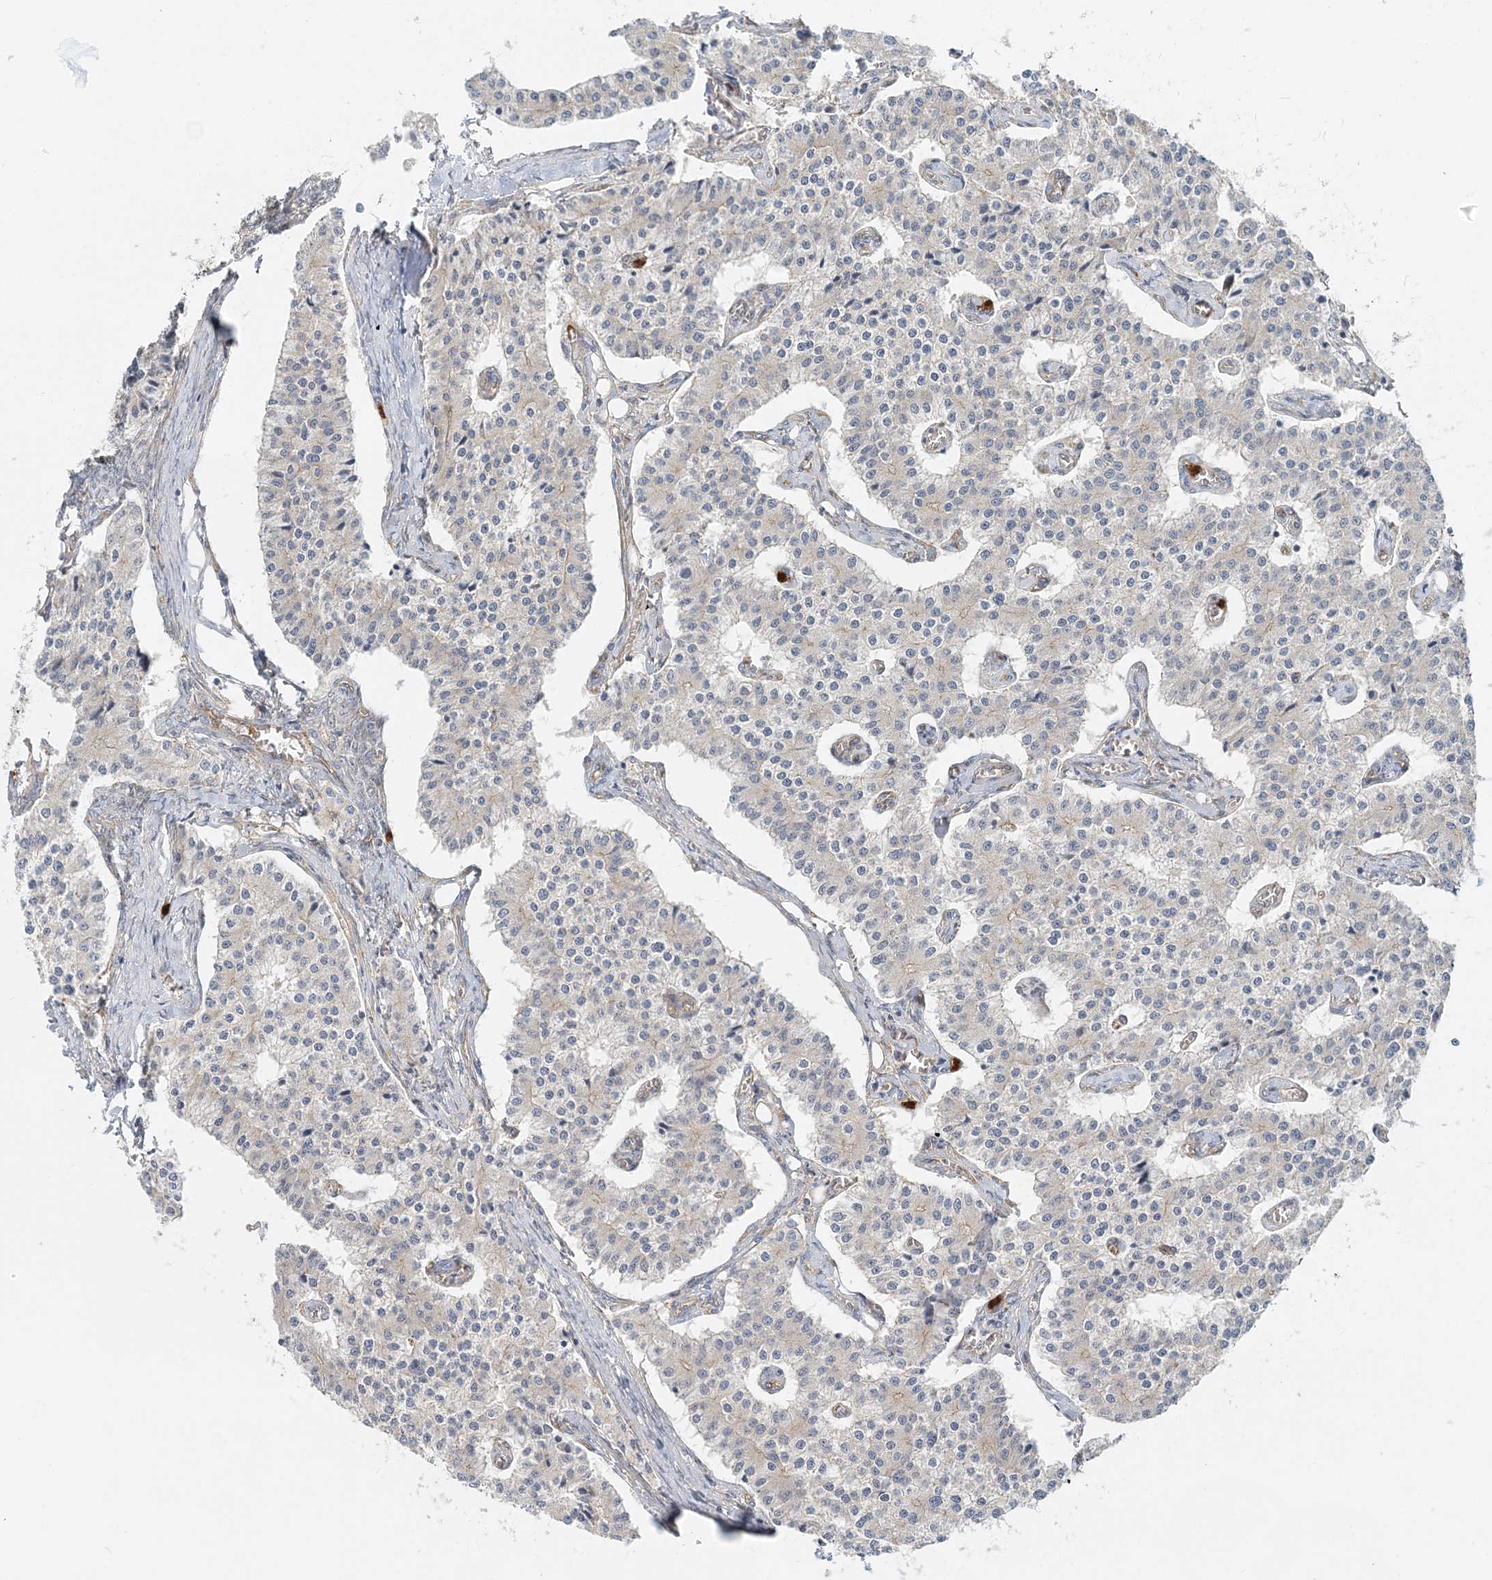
{"staining": {"intensity": "negative", "quantity": "none", "location": "none"}, "tissue": "carcinoid", "cell_type": "Tumor cells", "image_type": "cancer", "snomed": [{"axis": "morphology", "description": "Carcinoid, malignant, NOS"}, {"axis": "topography", "description": "Colon"}], "caption": "High power microscopy photomicrograph of an immunohistochemistry (IHC) image of carcinoid (malignant), revealing no significant expression in tumor cells.", "gene": "DNAH1", "patient": {"sex": "female", "age": 52}}